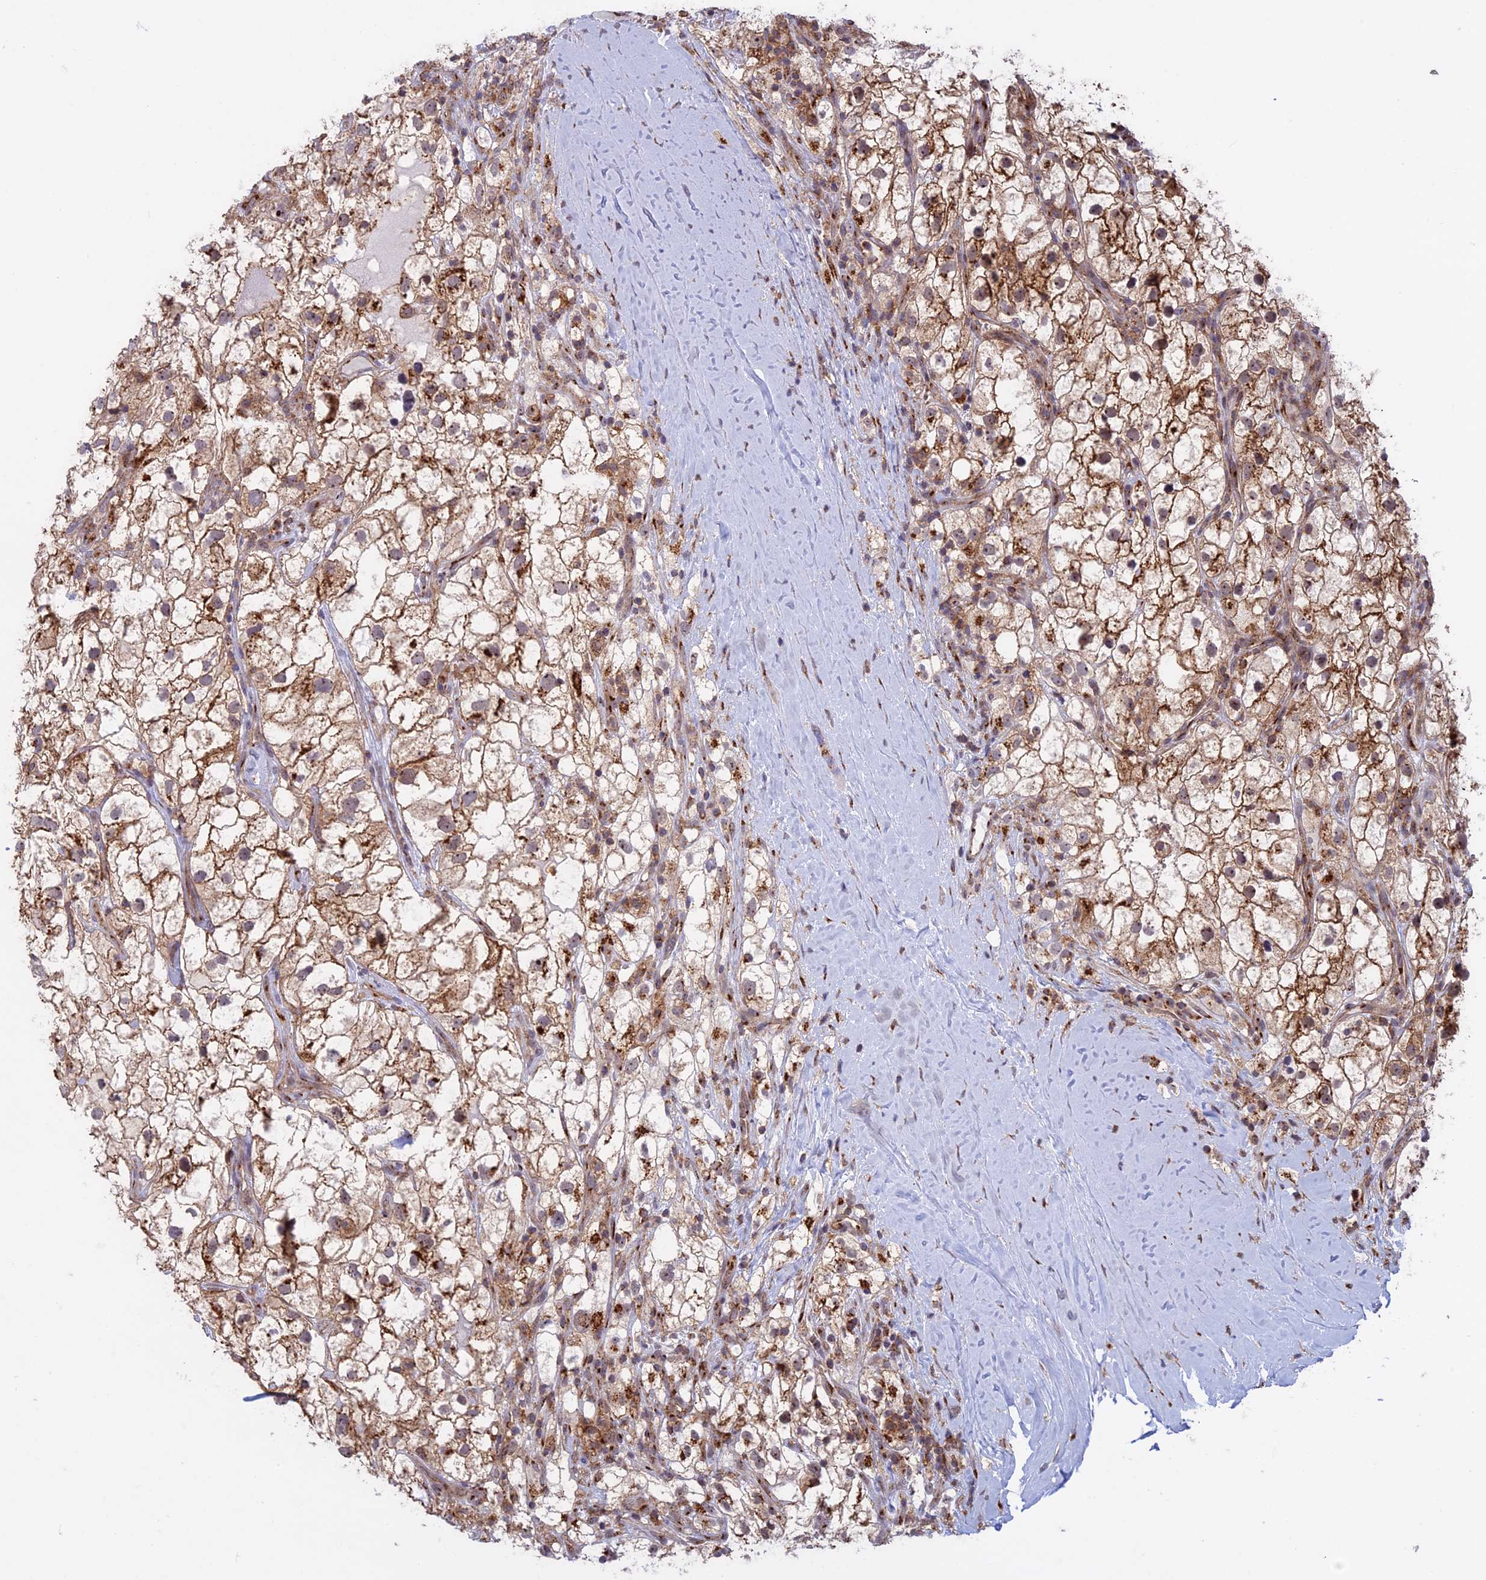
{"staining": {"intensity": "moderate", "quantity": "25%-75%", "location": "cytoplasmic/membranous"}, "tissue": "renal cancer", "cell_type": "Tumor cells", "image_type": "cancer", "snomed": [{"axis": "morphology", "description": "Adenocarcinoma, NOS"}, {"axis": "topography", "description": "Kidney"}], "caption": "About 25%-75% of tumor cells in human renal adenocarcinoma show moderate cytoplasmic/membranous protein positivity as visualized by brown immunohistochemical staining.", "gene": "CLINT1", "patient": {"sex": "male", "age": 59}}